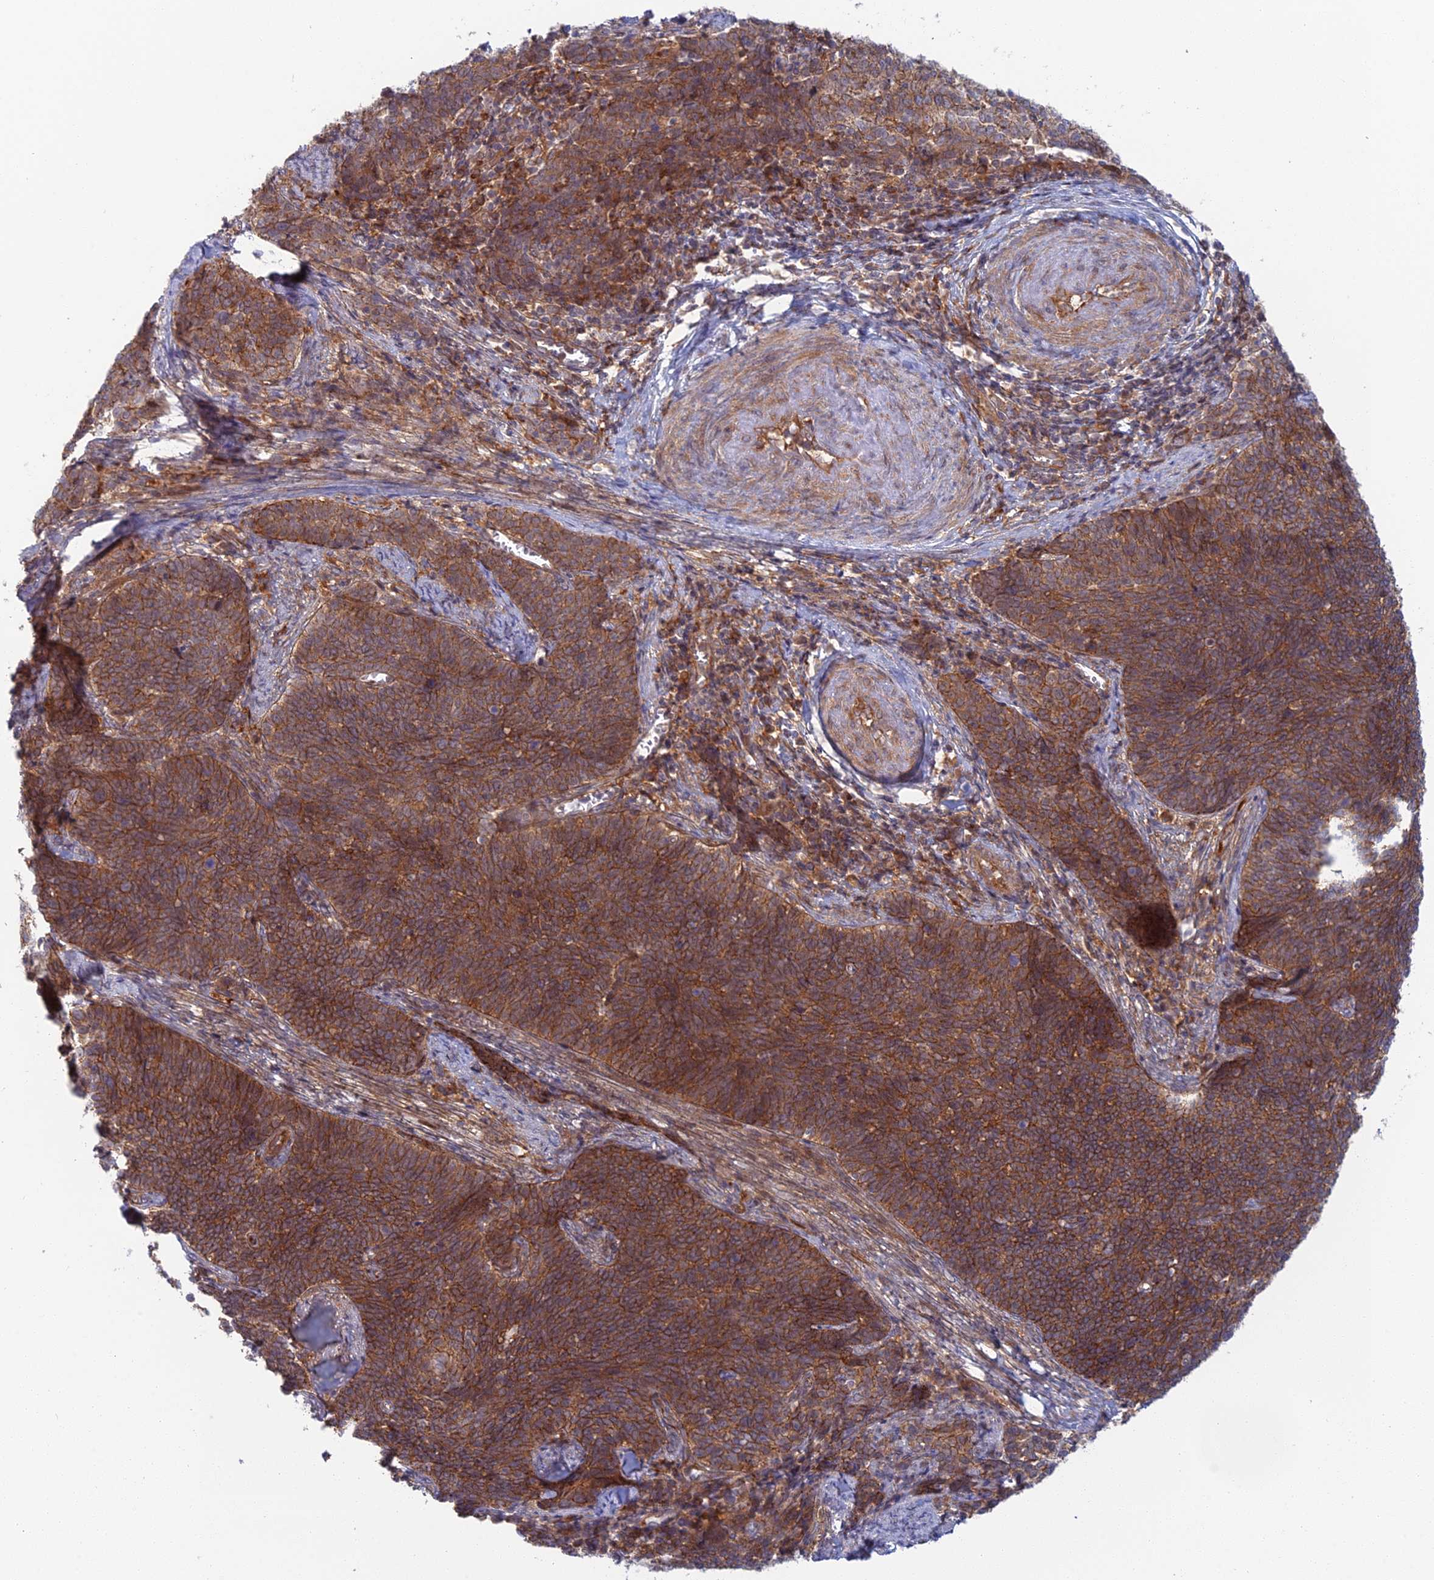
{"staining": {"intensity": "strong", "quantity": ">75%", "location": "cytoplasmic/membranous"}, "tissue": "cervical cancer", "cell_type": "Tumor cells", "image_type": "cancer", "snomed": [{"axis": "morphology", "description": "Squamous cell carcinoma, NOS"}, {"axis": "topography", "description": "Cervix"}], "caption": "A high amount of strong cytoplasmic/membranous positivity is seen in approximately >75% of tumor cells in cervical squamous cell carcinoma tissue. The staining was performed using DAB to visualize the protein expression in brown, while the nuclei were stained in blue with hematoxylin (Magnification: 20x).", "gene": "ABHD1", "patient": {"sex": "female", "age": 39}}